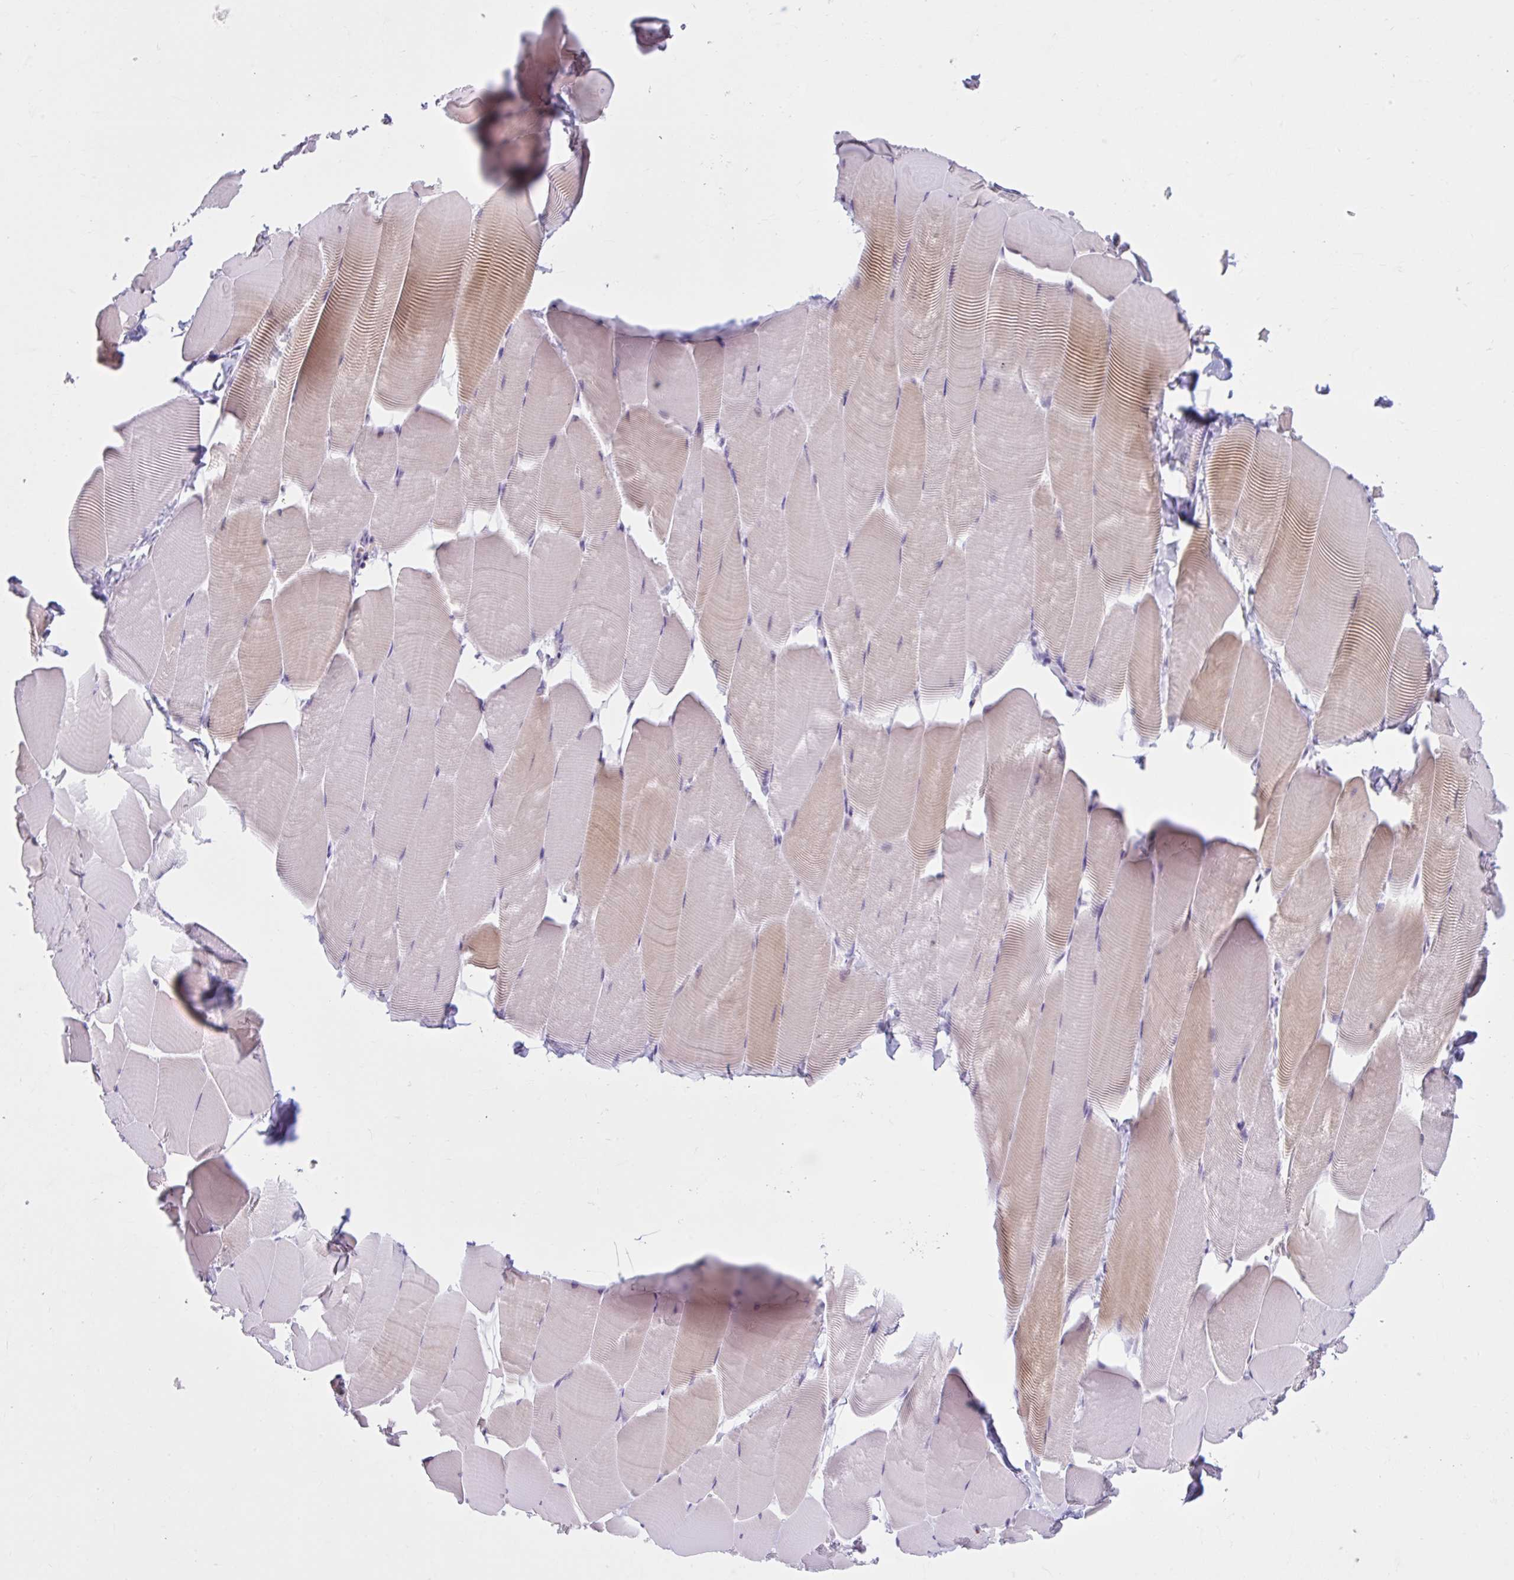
{"staining": {"intensity": "weak", "quantity": "25%-75%", "location": "cytoplasmic/membranous"}, "tissue": "skeletal muscle", "cell_type": "Myocytes", "image_type": "normal", "snomed": [{"axis": "morphology", "description": "Normal tissue, NOS"}, {"axis": "topography", "description": "Skeletal muscle"}], "caption": "Unremarkable skeletal muscle was stained to show a protein in brown. There is low levels of weak cytoplasmic/membranous expression in approximately 25%-75% of myocytes.", "gene": "CEP120", "patient": {"sex": "male", "age": 25}}